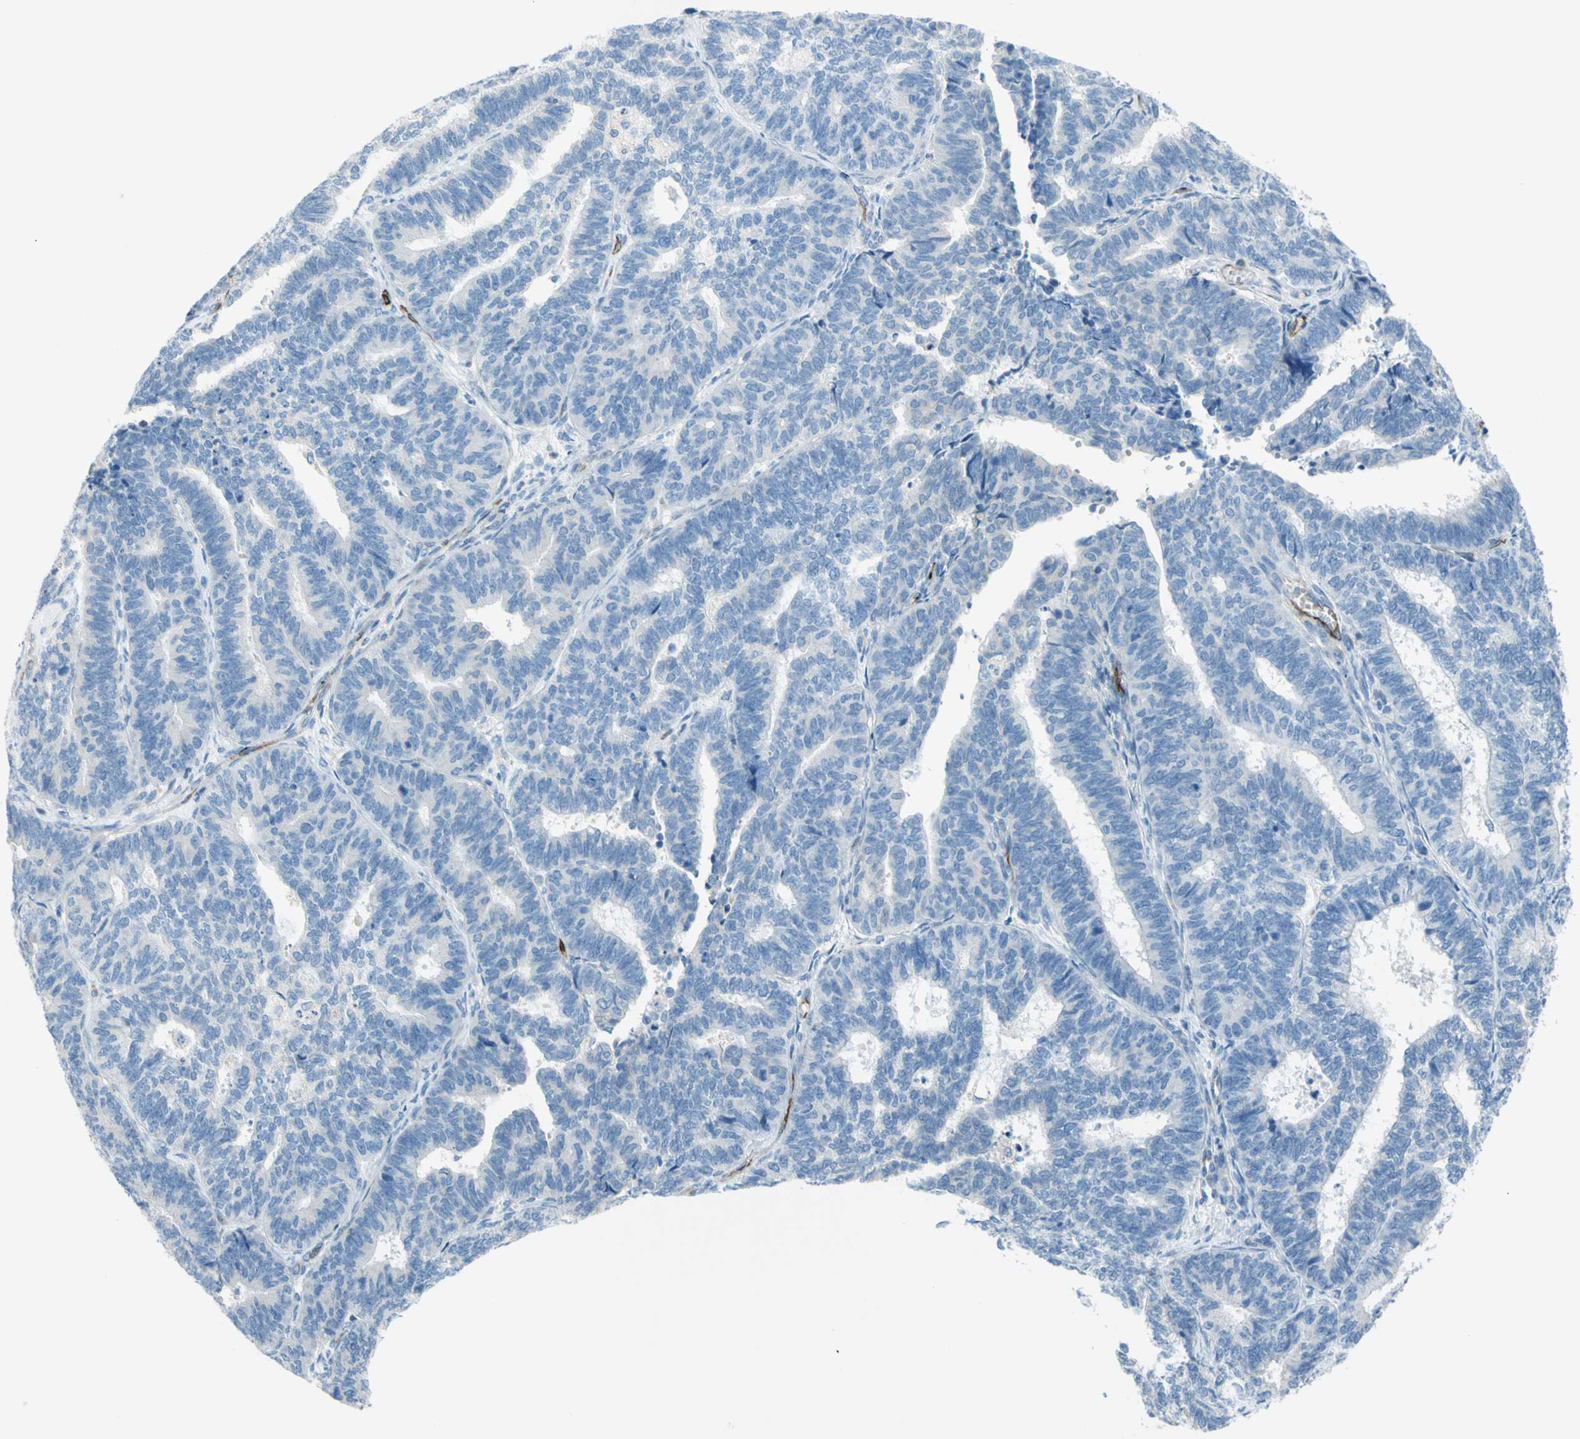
{"staining": {"intensity": "negative", "quantity": "none", "location": "none"}, "tissue": "endometrial cancer", "cell_type": "Tumor cells", "image_type": "cancer", "snomed": [{"axis": "morphology", "description": "Adenocarcinoma, NOS"}, {"axis": "topography", "description": "Endometrium"}], "caption": "Micrograph shows no significant protein expression in tumor cells of endometrial adenocarcinoma. Brightfield microscopy of immunohistochemistry stained with DAB (brown) and hematoxylin (blue), captured at high magnification.", "gene": "PRRG2", "patient": {"sex": "female", "age": 70}}